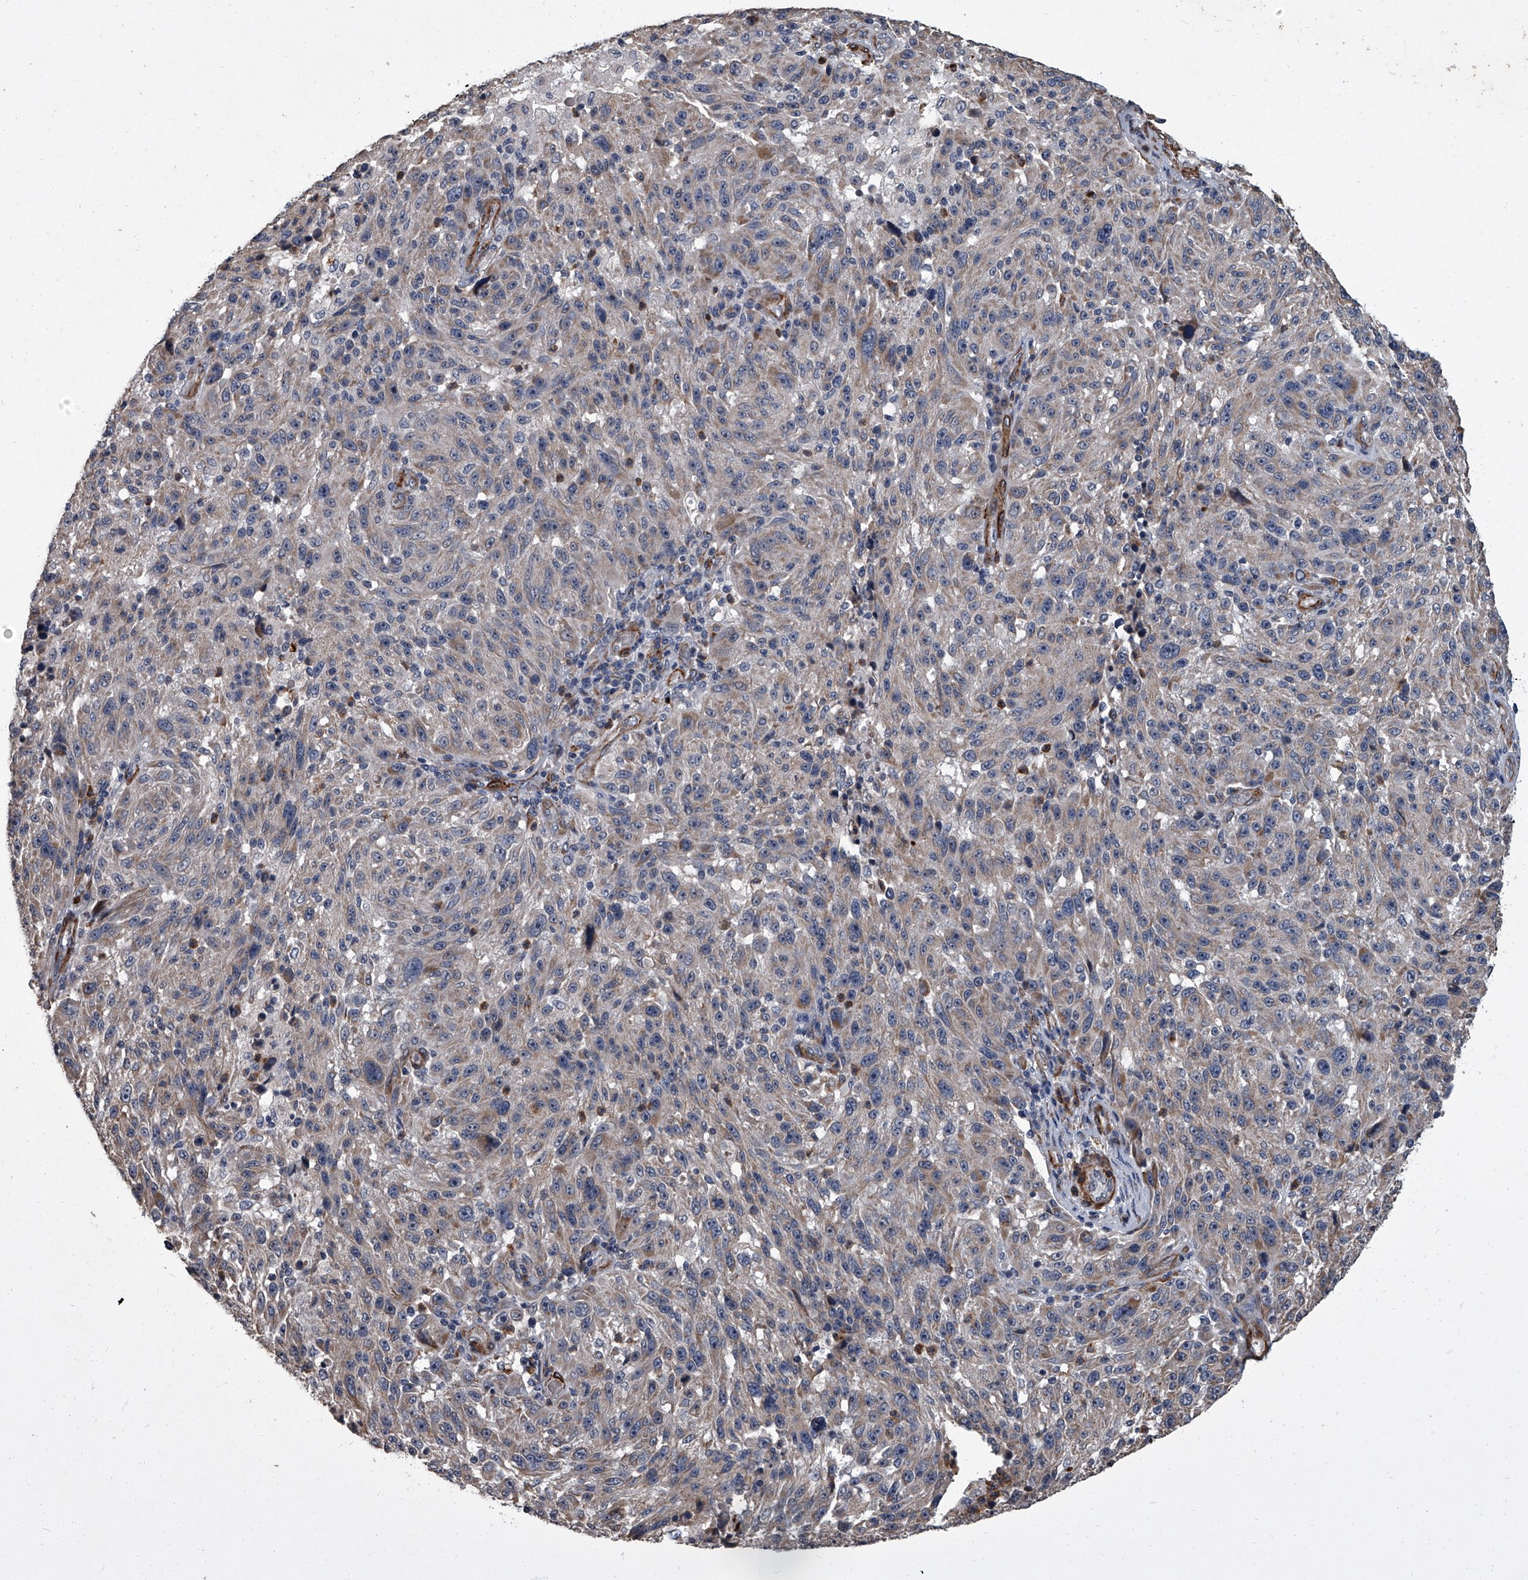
{"staining": {"intensity": "negative", "quantity": "none", "location": "none"}, "tissue": "melanoma", "cell_type": "Tumor cells", "image_type": "cancer", "snomed": [{"axis": "morphology", "description": "Malignant melanoma, NOS"}, {"axis": "topography", "description": "Skin"}], "caption": "Immunohistochemistry histopathology image of neoplastic tissue: human malignant melanoma stained with DAB (3,3'-diaminobenzidine) shows no significant protein staining in tumor cells.", "gene": "SIRT4", "patient": {"sex": "male", "age": 53}}